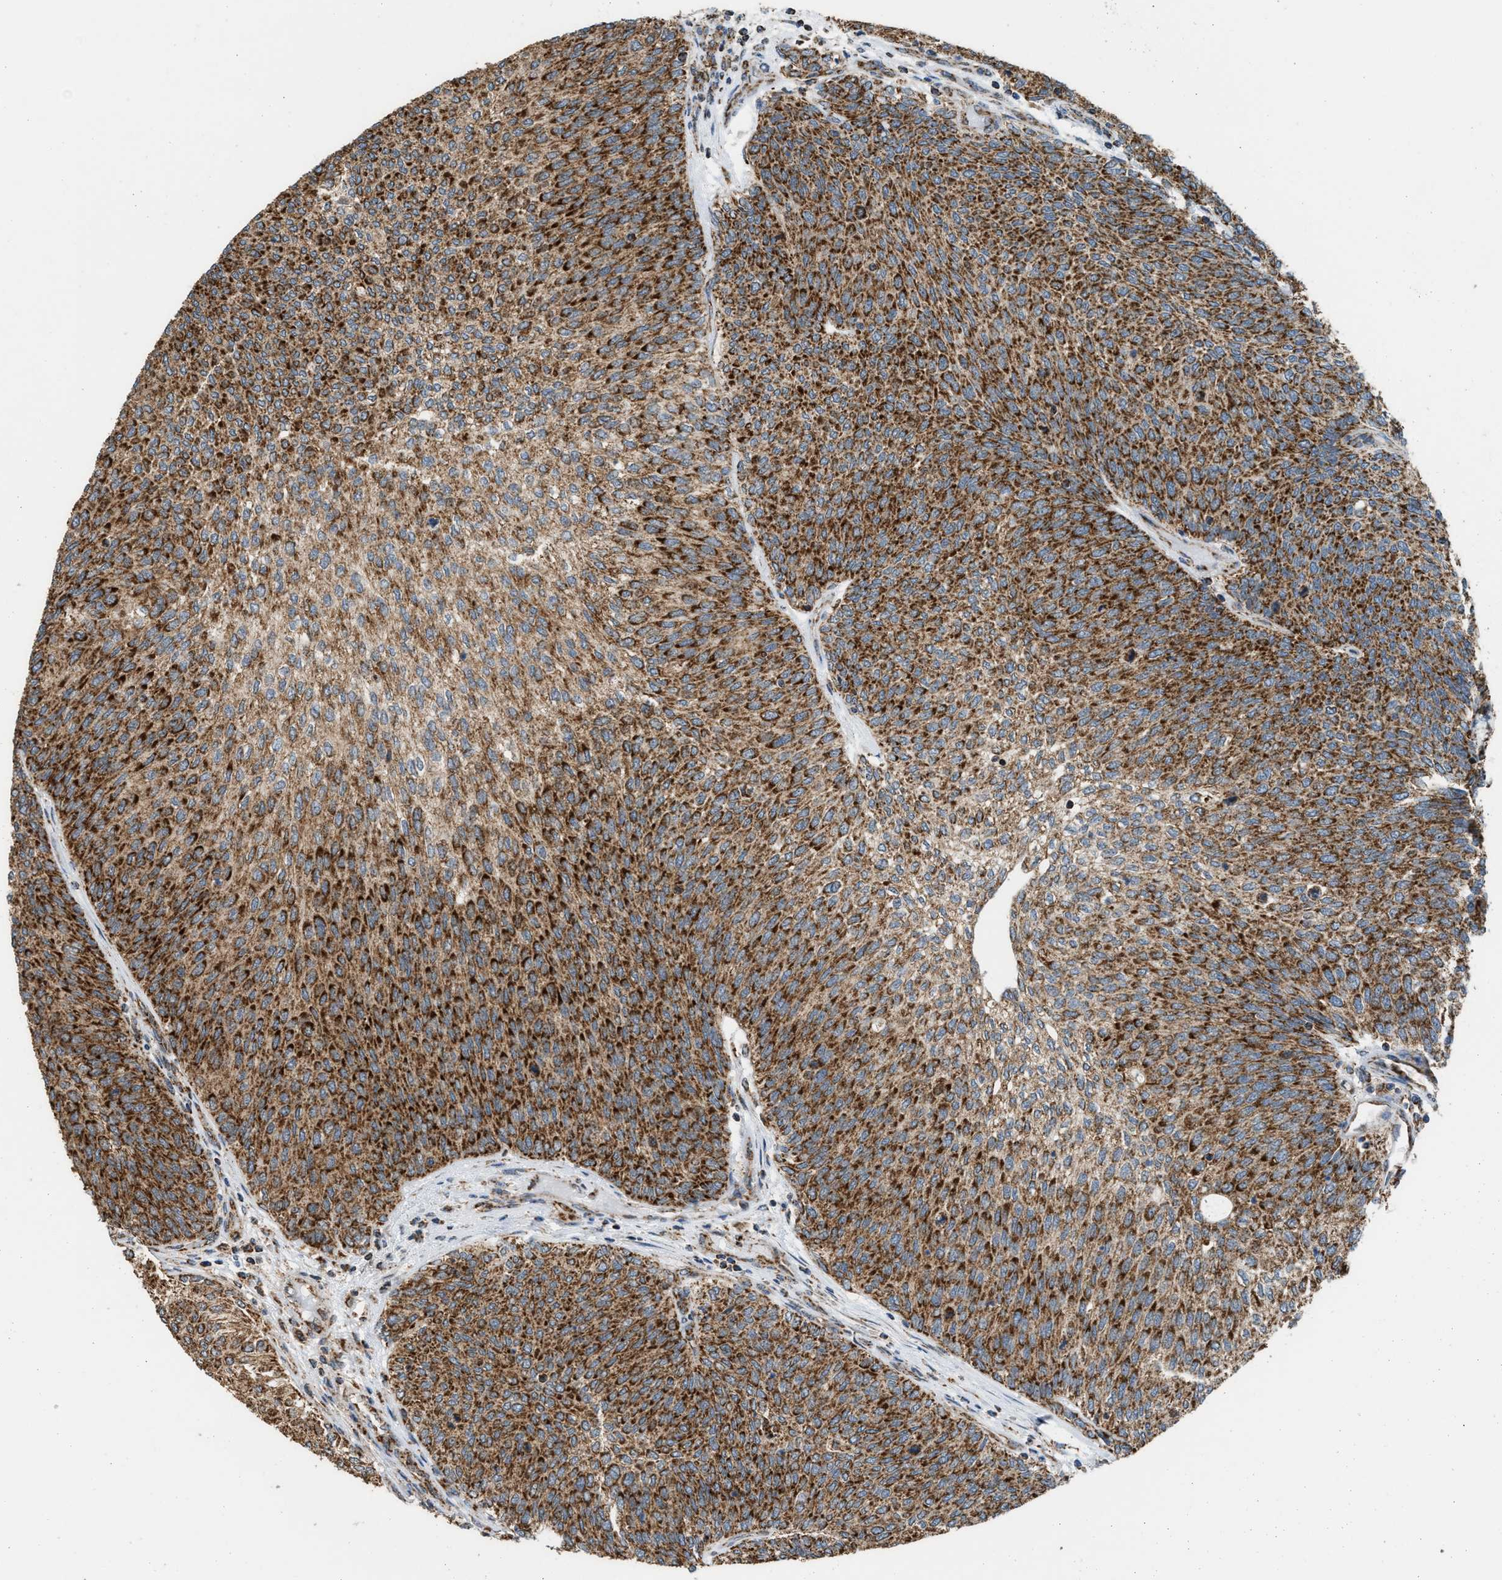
{"staining": {"intensity": "strong", "quantity": ">75%", "location": "cytoplasmic/membranous"}, "tissue": "urothelial cancer", "cell_type": "Tumor cells", "image_type": "cancer", "snomed": [{"axis": "morphology", "description": "Urothelial carcinoma, Low grade"}, {"axis": "topography", "description": "Urinary bladder"}], "caption": "Immunohistochemistry (IHC) of urothelial carcinoma (low-grade) reveals high levels of strong cytoplasmic/membranous positivity in approximately >75% of tumor cells. The staining is performed using DAB brown chromogen to label protein expression. The nuclei are counter-stained blue using hematoxylin.", "gene": "SGSM2", "patient": {"sex": "female", "age": 79}}